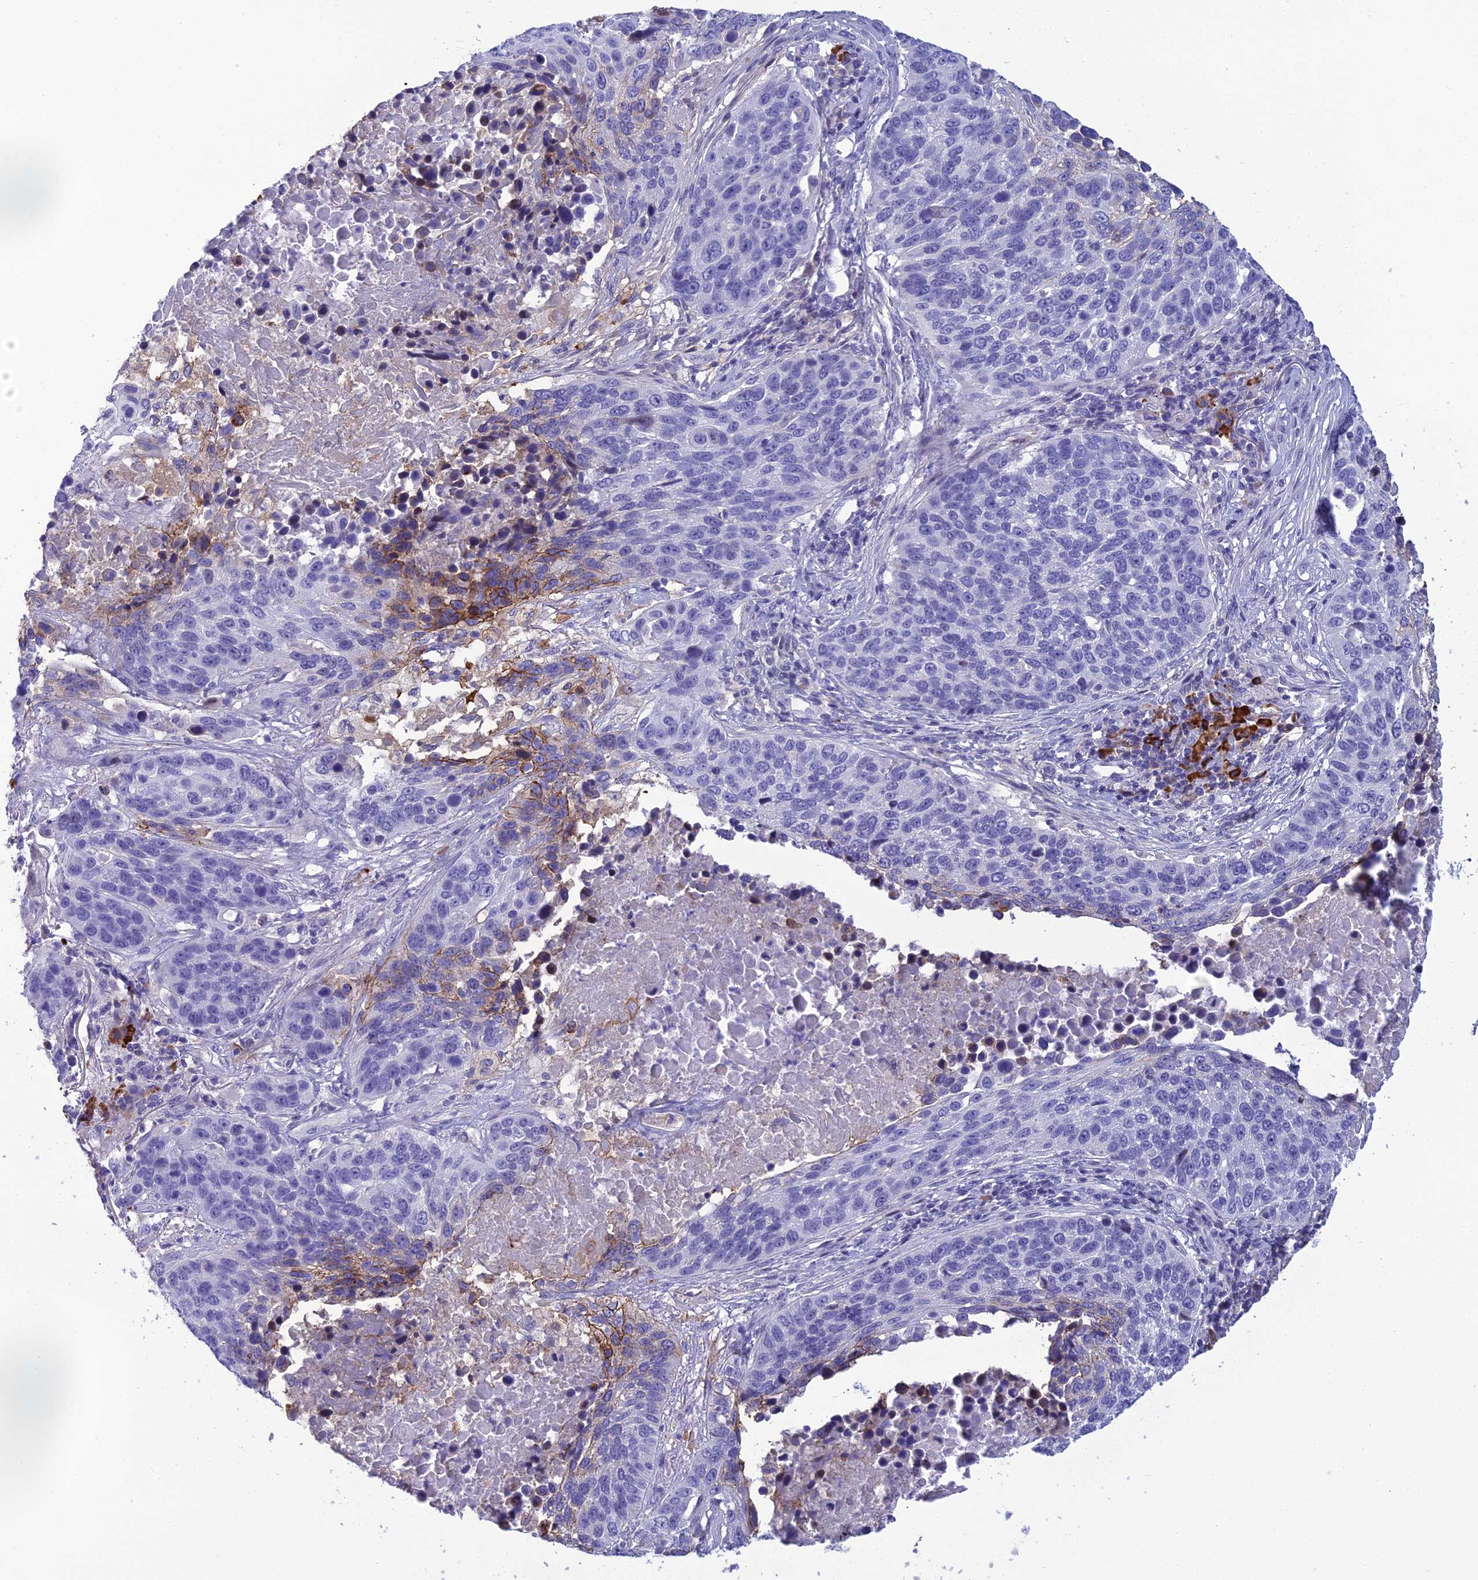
{"staining": {"intensity": "moderate", "quantity": "<25%", "location": "cytoplasmic/membranous"}, "tissue": "lung cancer", "cell_type": "Tumor cells", "image_type": "cancer", "snomed": [{"axis": "morphology", "description": "Normal tissue, NOS"}, {"axis": "morphology", "description": "Squamous cell carcinoma, NOS"}, {"axis": "topography", "description": "Lymph node"}, {"axis": "topography", "description": "Lung"}], "caption": "Immunohistochemistry (IHC) of lung squamous cell carcinoma demonstrates low levels of moderate cytoplasmic/membranous staining in approximately <25% of tumor cells.", "gene": "CRB2", "patient": {"sex": "male", "age": 66}}